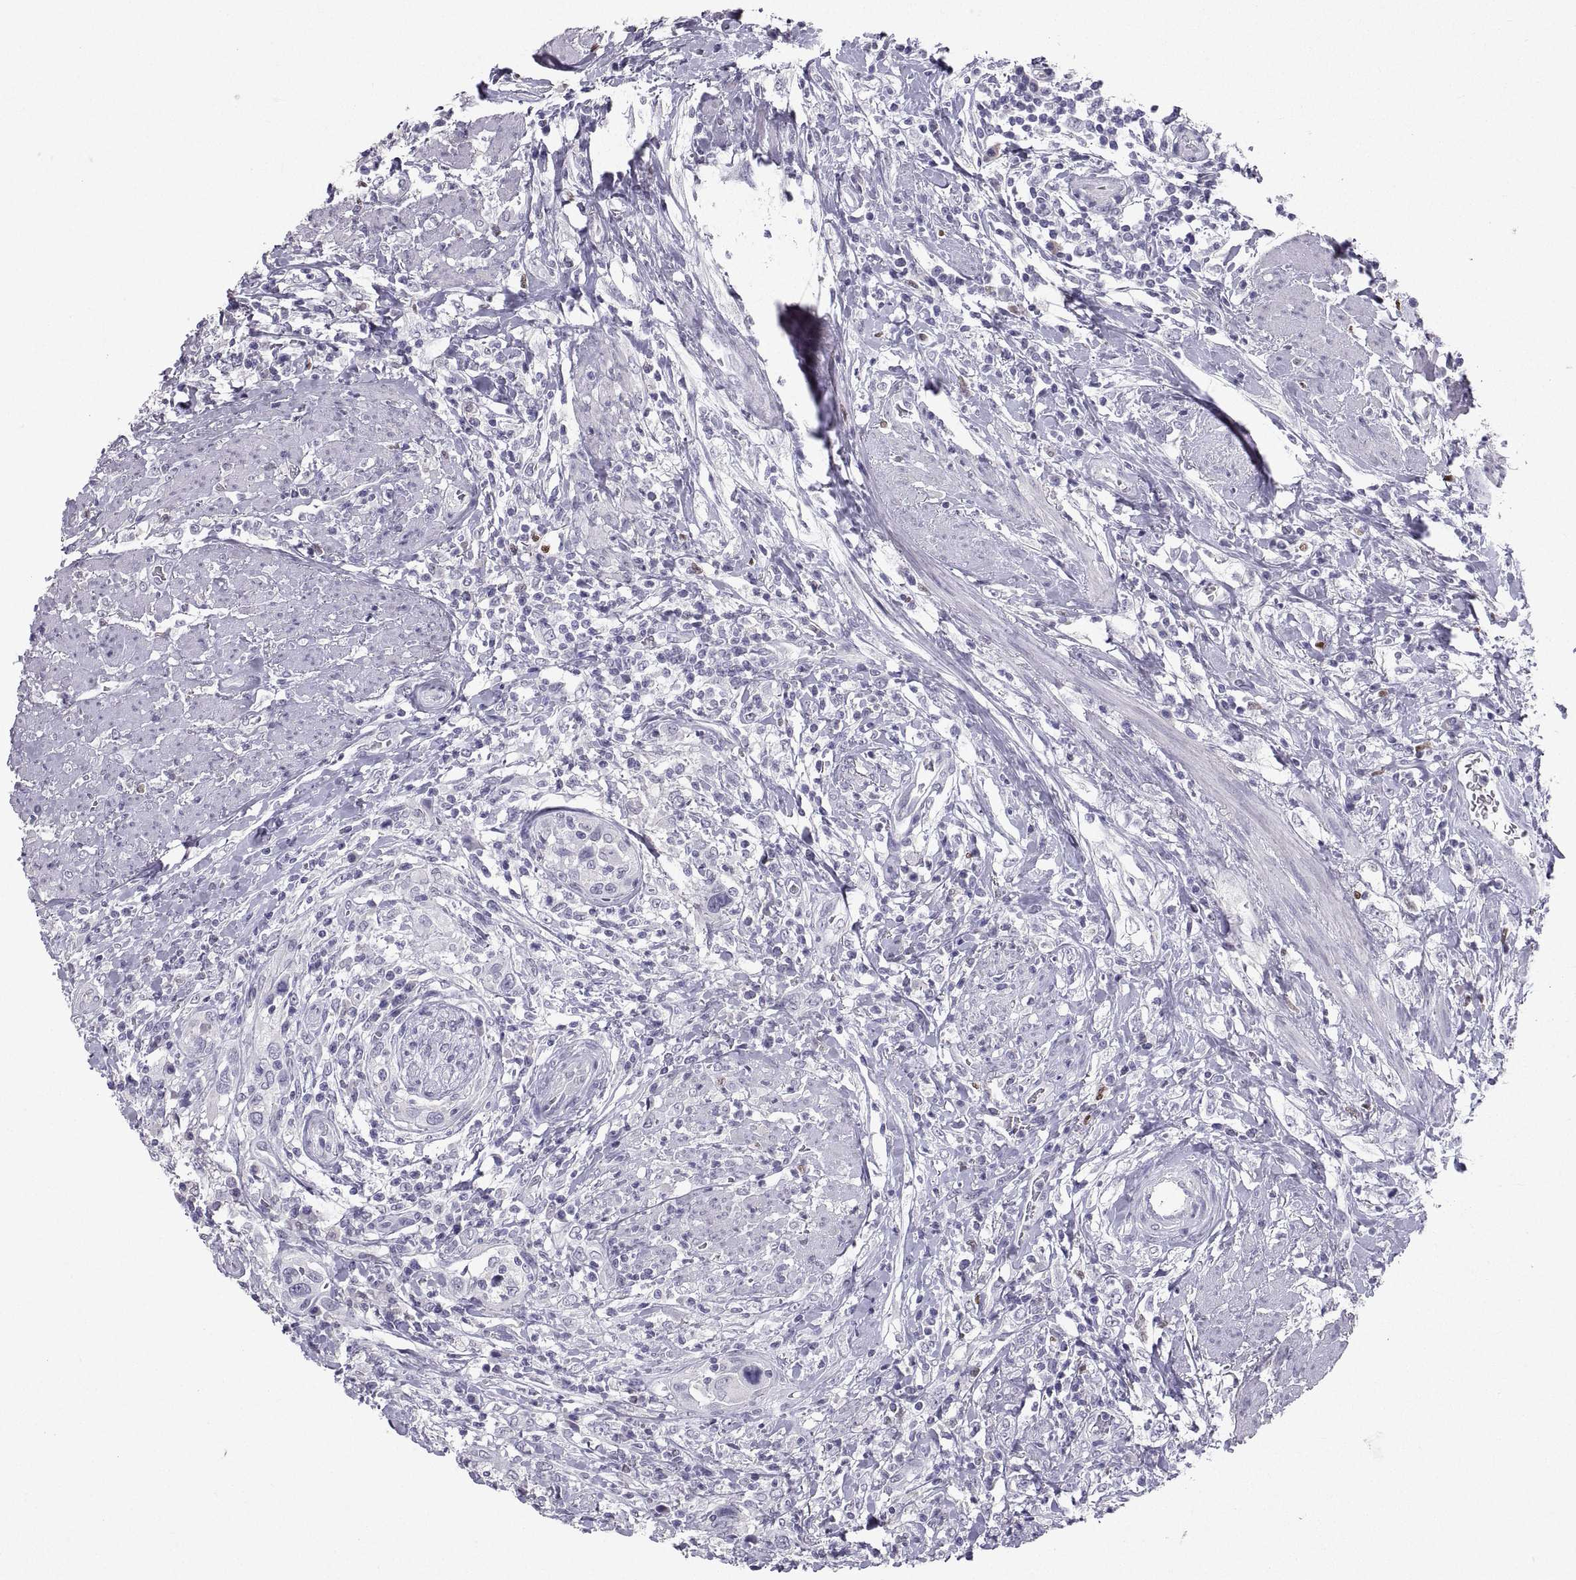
{"staining": {"intensity": "negative", "quantity": "none", "location": "none"}, "tissue": "urothelial cancer", "cell_type": "Tumor cells", "image_type": "cancer", "snomed": [{"axis": "morphology", "description": "Urothelial carcinoma, NOS"}, {"axis": "morphology", "description": "Urothelial carcinoma, High grade"}, {"axis": "topography", "description": "Urinary bladder"}], "caption": "Tumor cells are negative for protein expression in human transitional cell carcinoma.", "gene": "SOX21", "patient": {"sex": "female", "age": 64}}